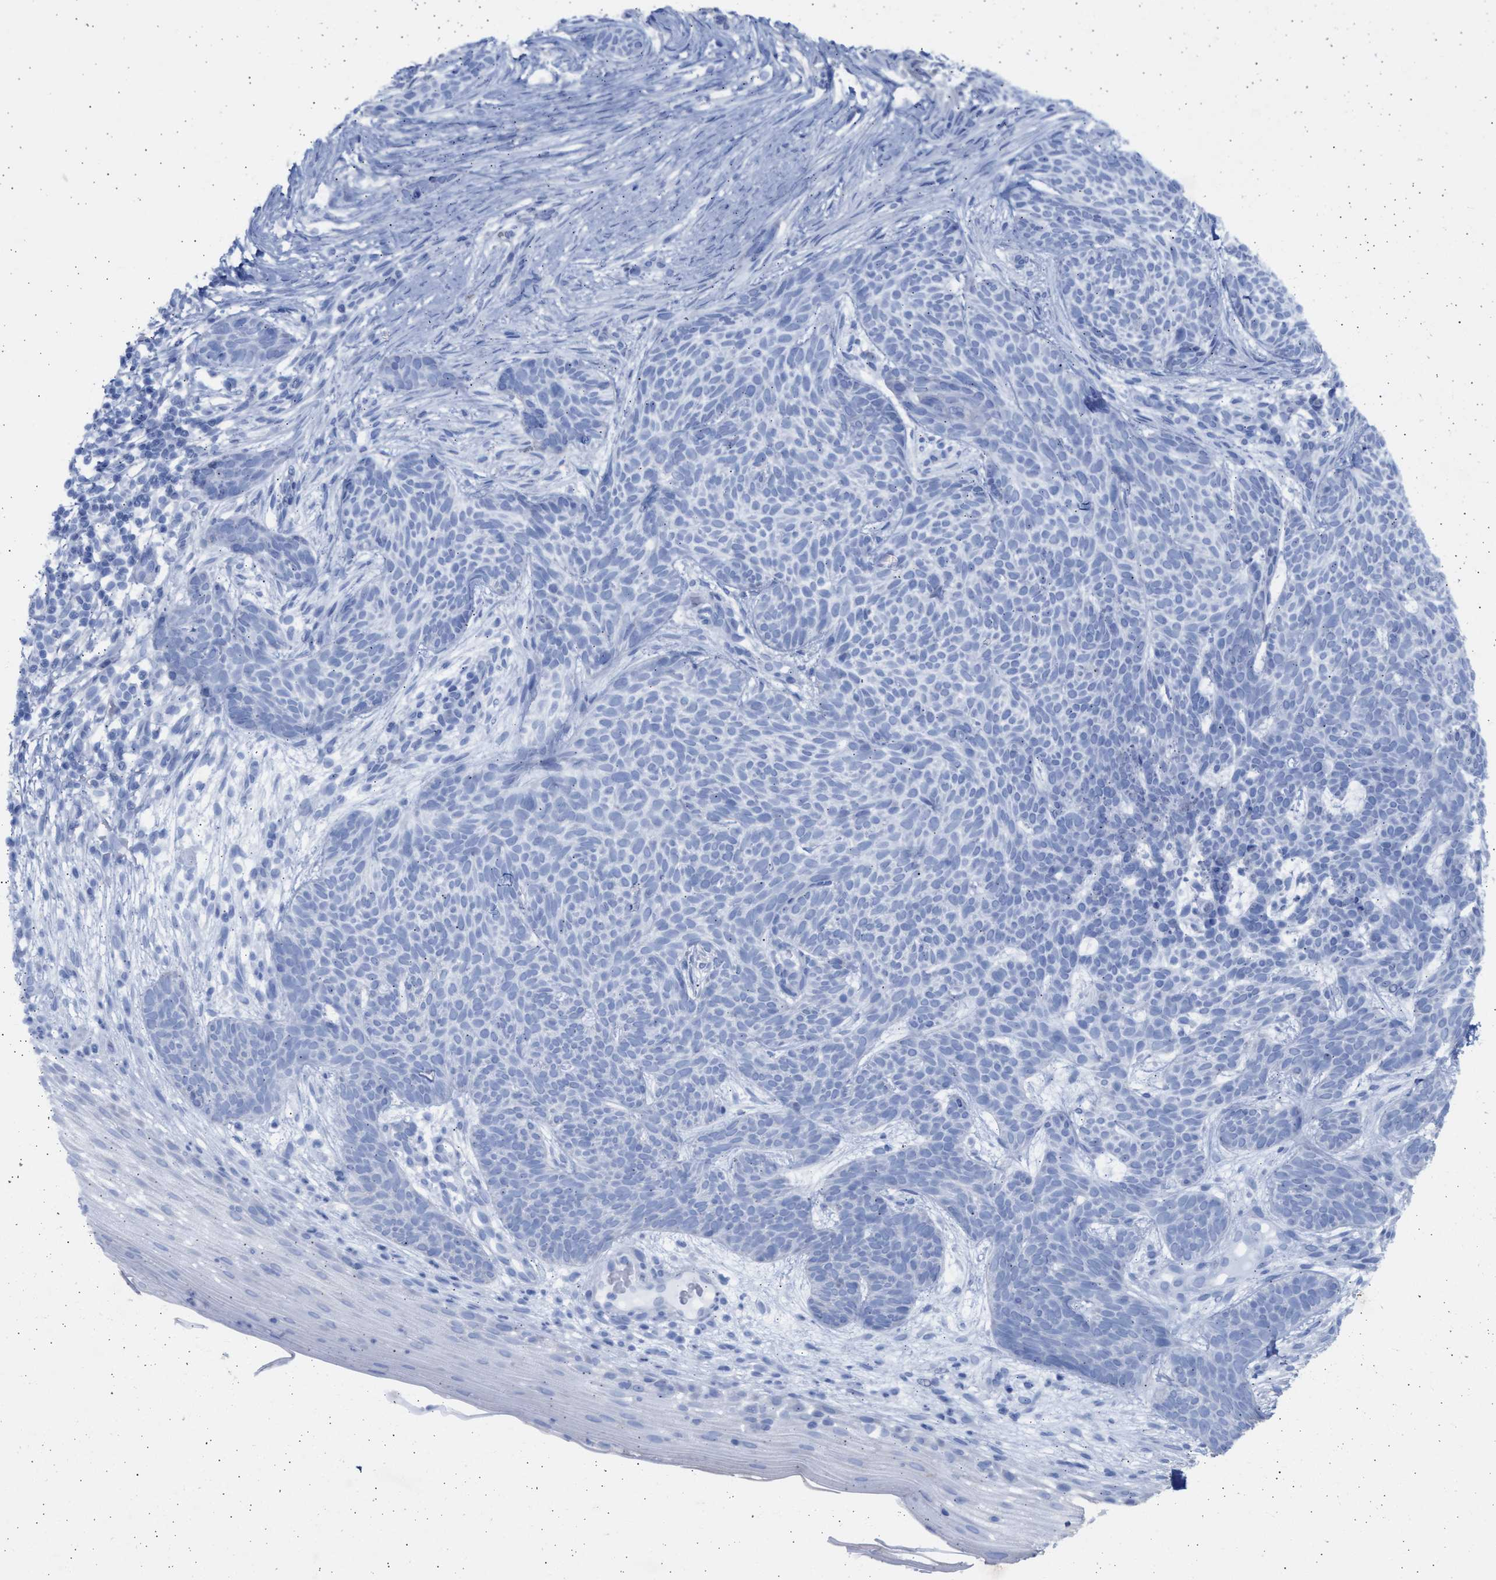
{"staining": {"intensity": "negative", "quantity": "none", "location": "none"}, "tissue": "skin cancer", "cell_type": "Tumor cells", "image_type": "cancer", "snomed": [{"axis": "morphology", "description": "Basal cell carcinoma"}, {"axis": "topography", "description": "Skin"}], "caption": "Tumor cells are negative for brown protein staining in skin cancer (basal cell carcinoma).", "gene": "NBR1", "patient": {"sex": "female", "age": 59}}